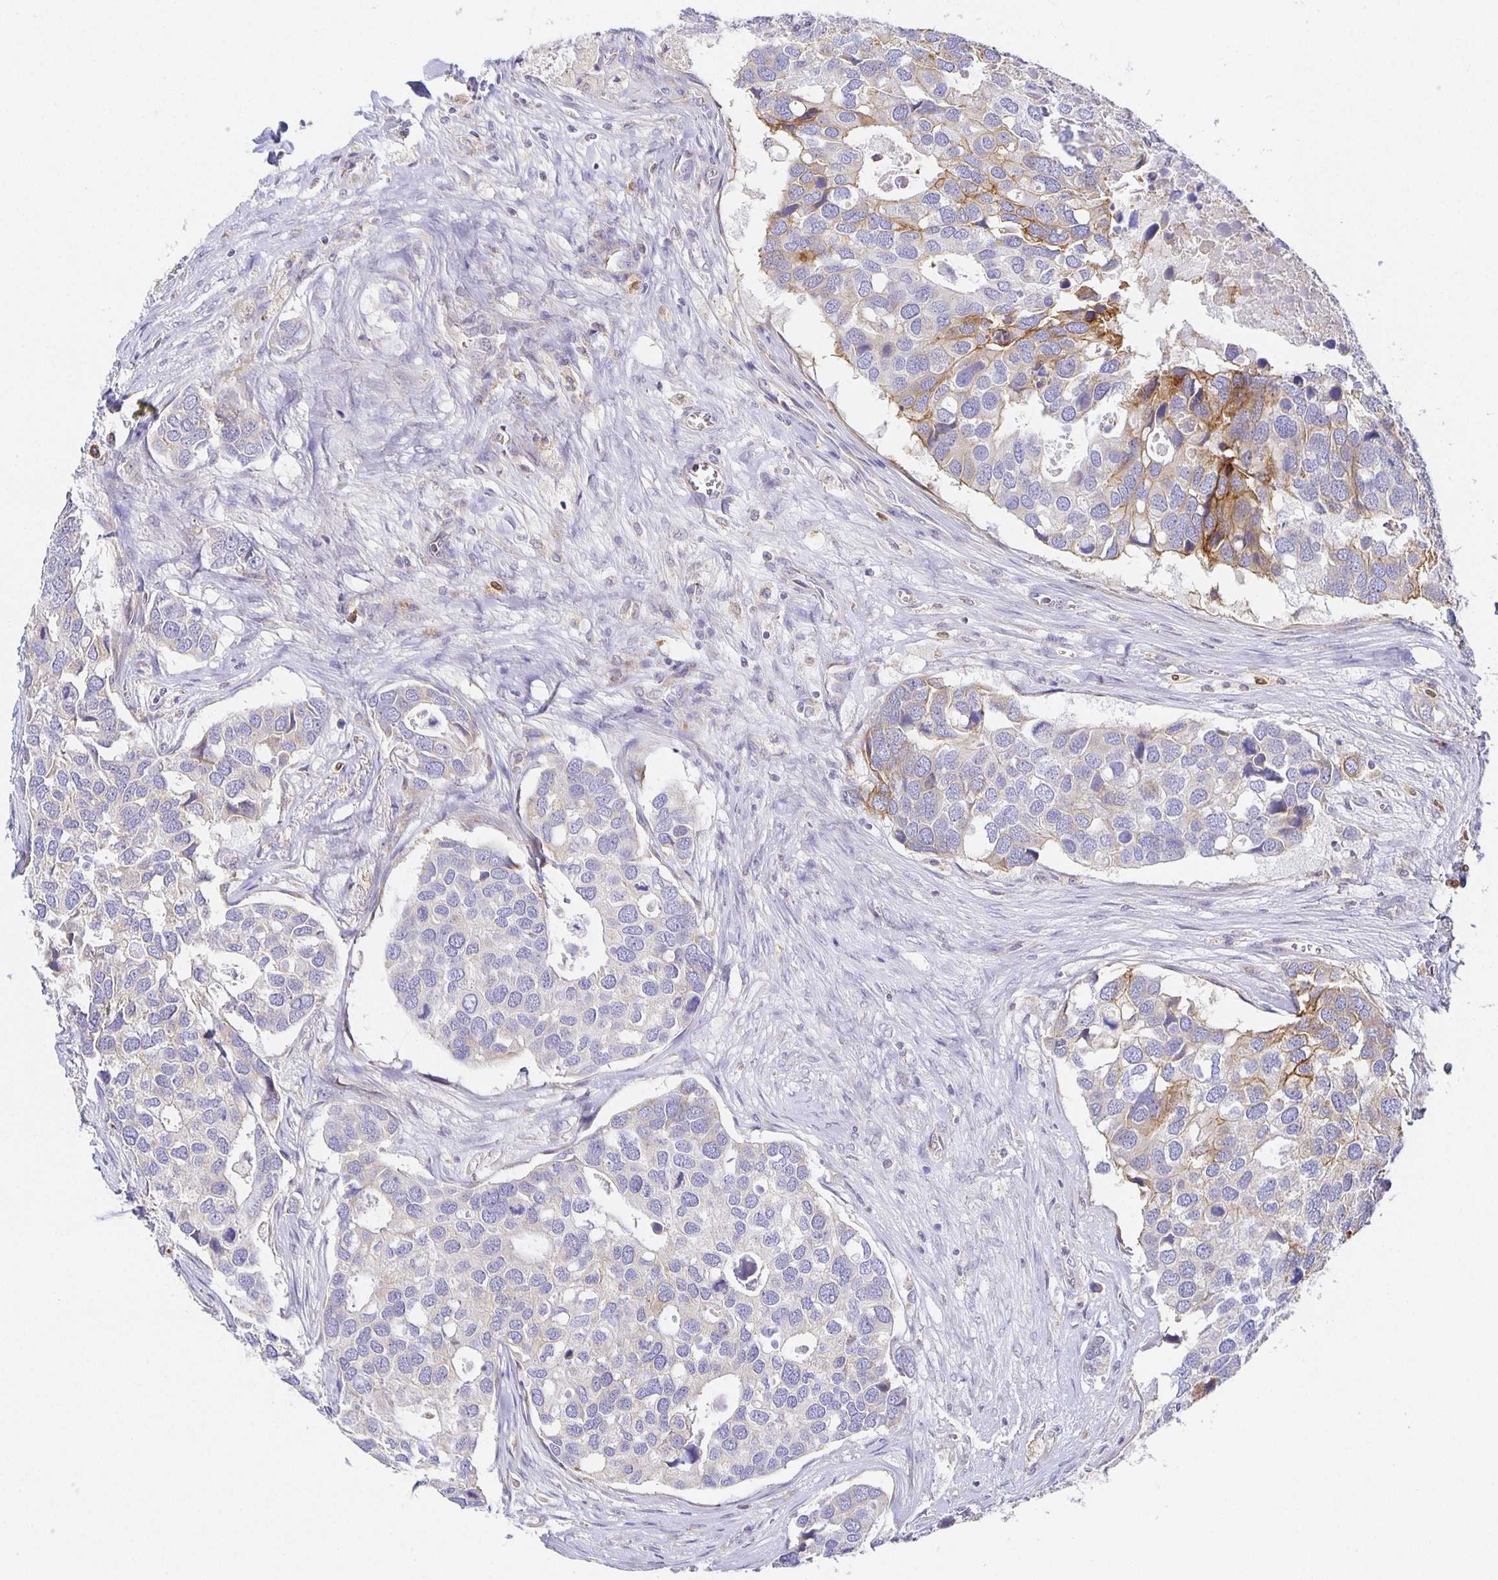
{"staining": {"intensity": "moderate", "quantity": "<25%", "location": "cytoplasmic/membranous"}, "tissue": "breast cancer", "cell_type": "Tumor cells", "image_type": "cancer", "snomed": [{"axis": "morphology", "description": "Duct carcinoma"}, {"axis": "topography", "description": "Breast"}], "caption": "Tumor cells reveal moderate cytoplasmic/membranous expression in about <25% of cells in breast cancer (infiltrating ductal carcinoma).", "gene": "FLRT3", "patient": {"sex": "female", "age": 83}}